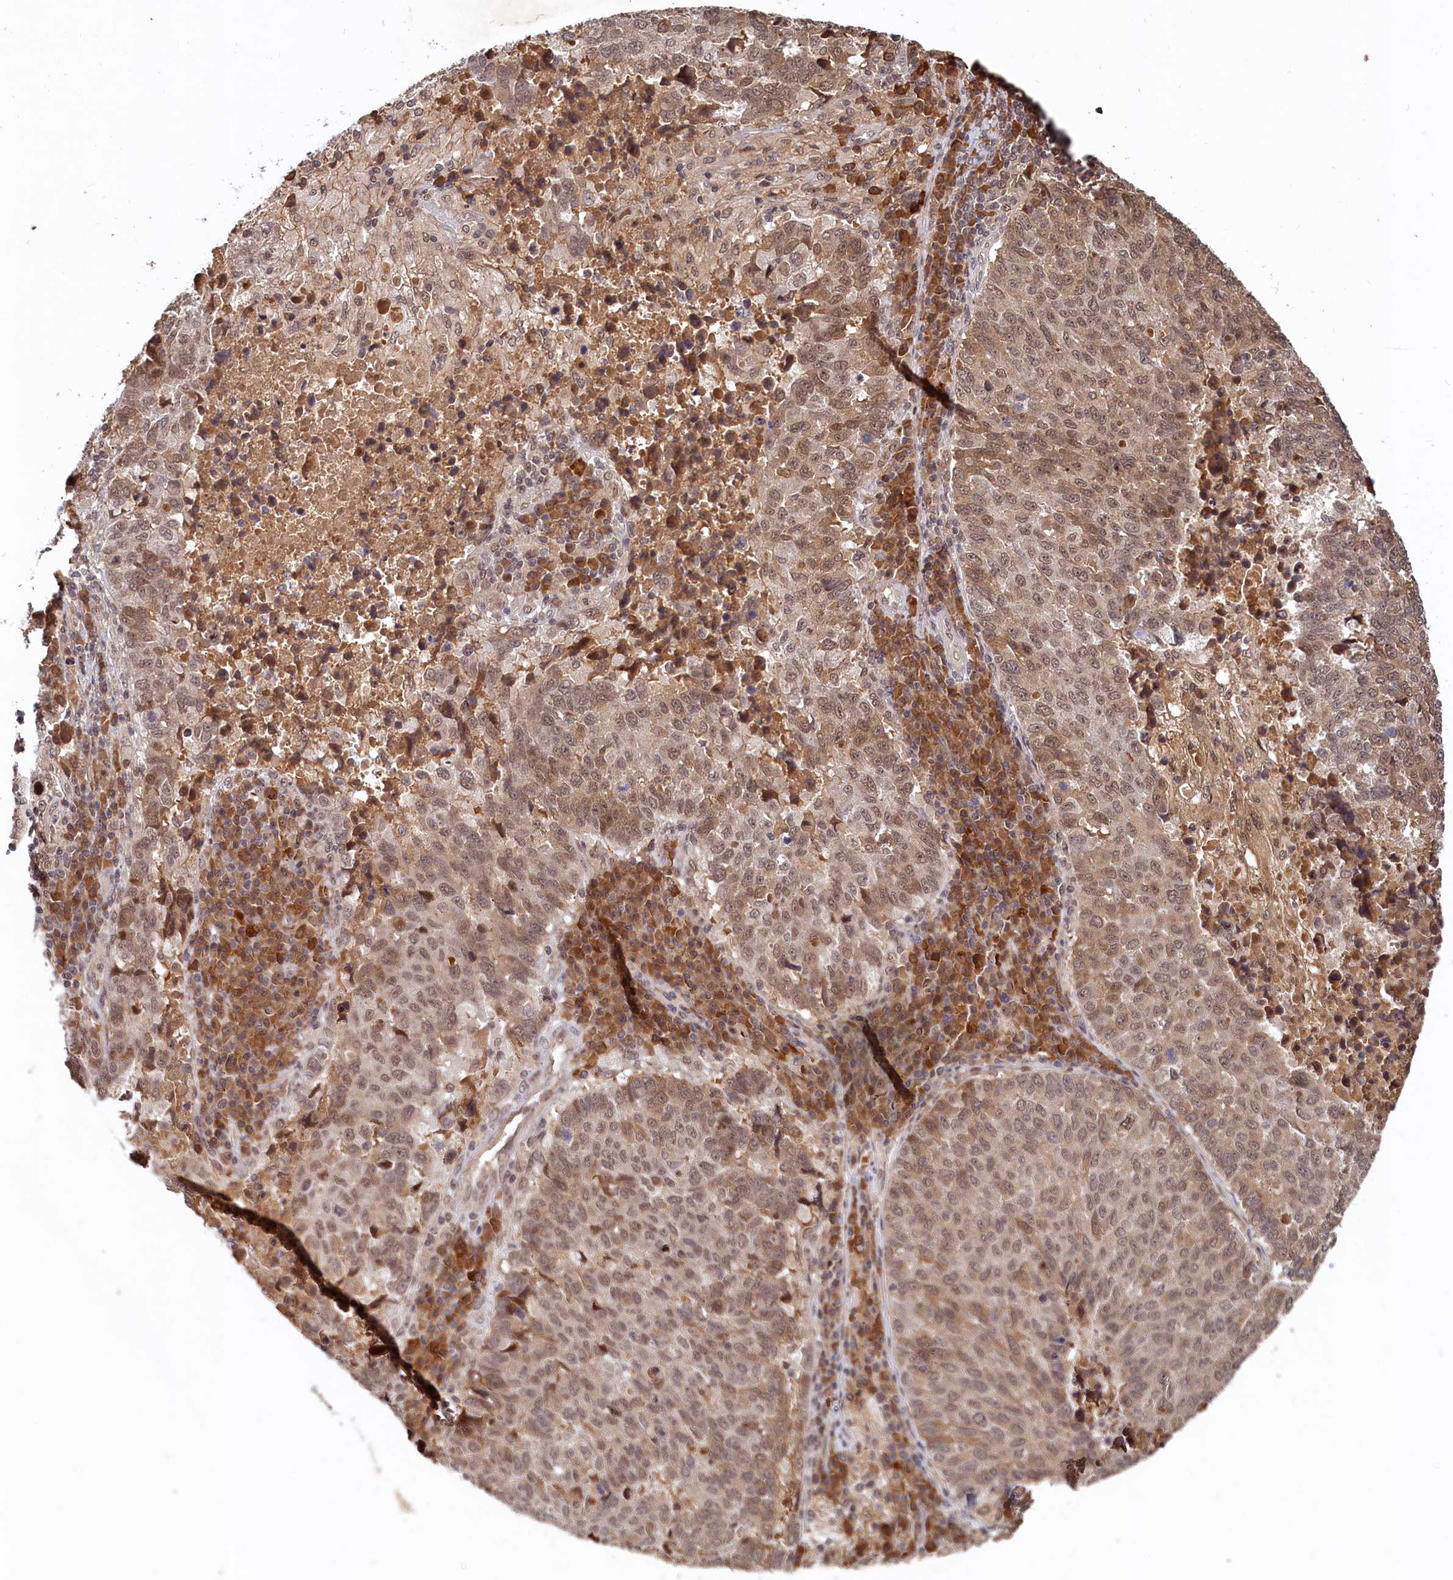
{"staining": {"intensity": "moderate", "quantity": ">75%", "location": "cytoplasmic/membranous,nuclear"}, "tissue": "lung cancer", "cell_type": "Tumor cells", "image_type": "cancer", "snomed": [{"axis": "morphology", "description": "Squamous cell carcinoma, NOS"}, {"axis": "topography", "description": "Lung"}], "caption": "Immunohistochemical staining of lung squamous cell carcinoma displays medium levels of moderate cytoplasmic/membranous and nuclear expression in about >75% of tumor cells.", "gene": "TRAPPC4", "patient": {"sex": "male", "age": 73}}